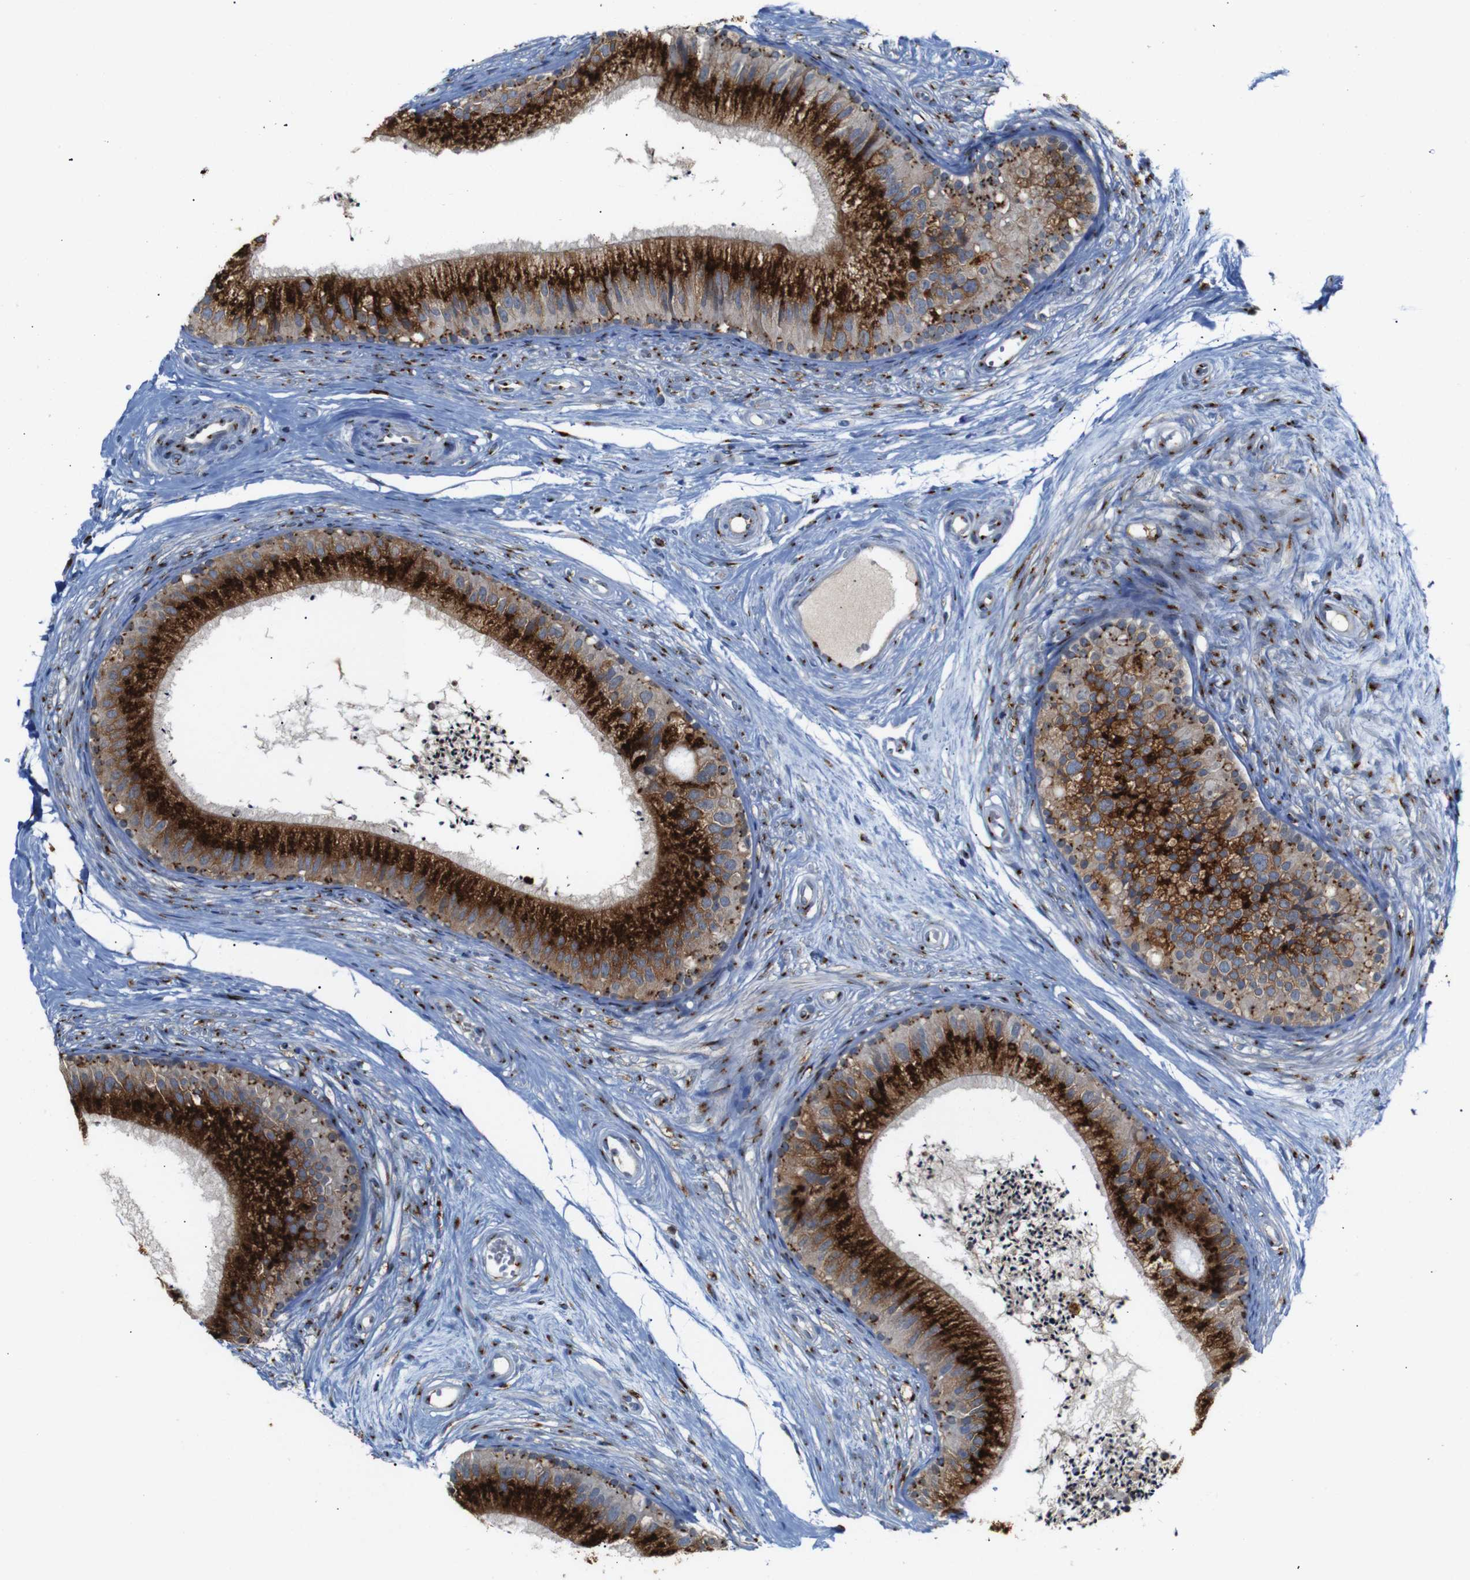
{"staining": {"intensity": "strong", "quantity": ">75%", "location": "cytoplasmic/membranous"}, "tissue": "epididymis", "cell_type": "Glandular cells", "image_type": "normal", "snomed": [{"axis": "morphology", "description": "Normal tissue, NOS"}, {"axis": "topography", "description": "Epididymis"}], "caption": "Unremarkable epididymis exhibits strong cytoplasmic/membranous staining in about >75% of glandular cells, visualized by immunohistochemistry. (Brightfield microscopy of DAB IHC at high magnification).", "gene": "TGOLN2", "patient": {"sex": "male", "age": 56}}